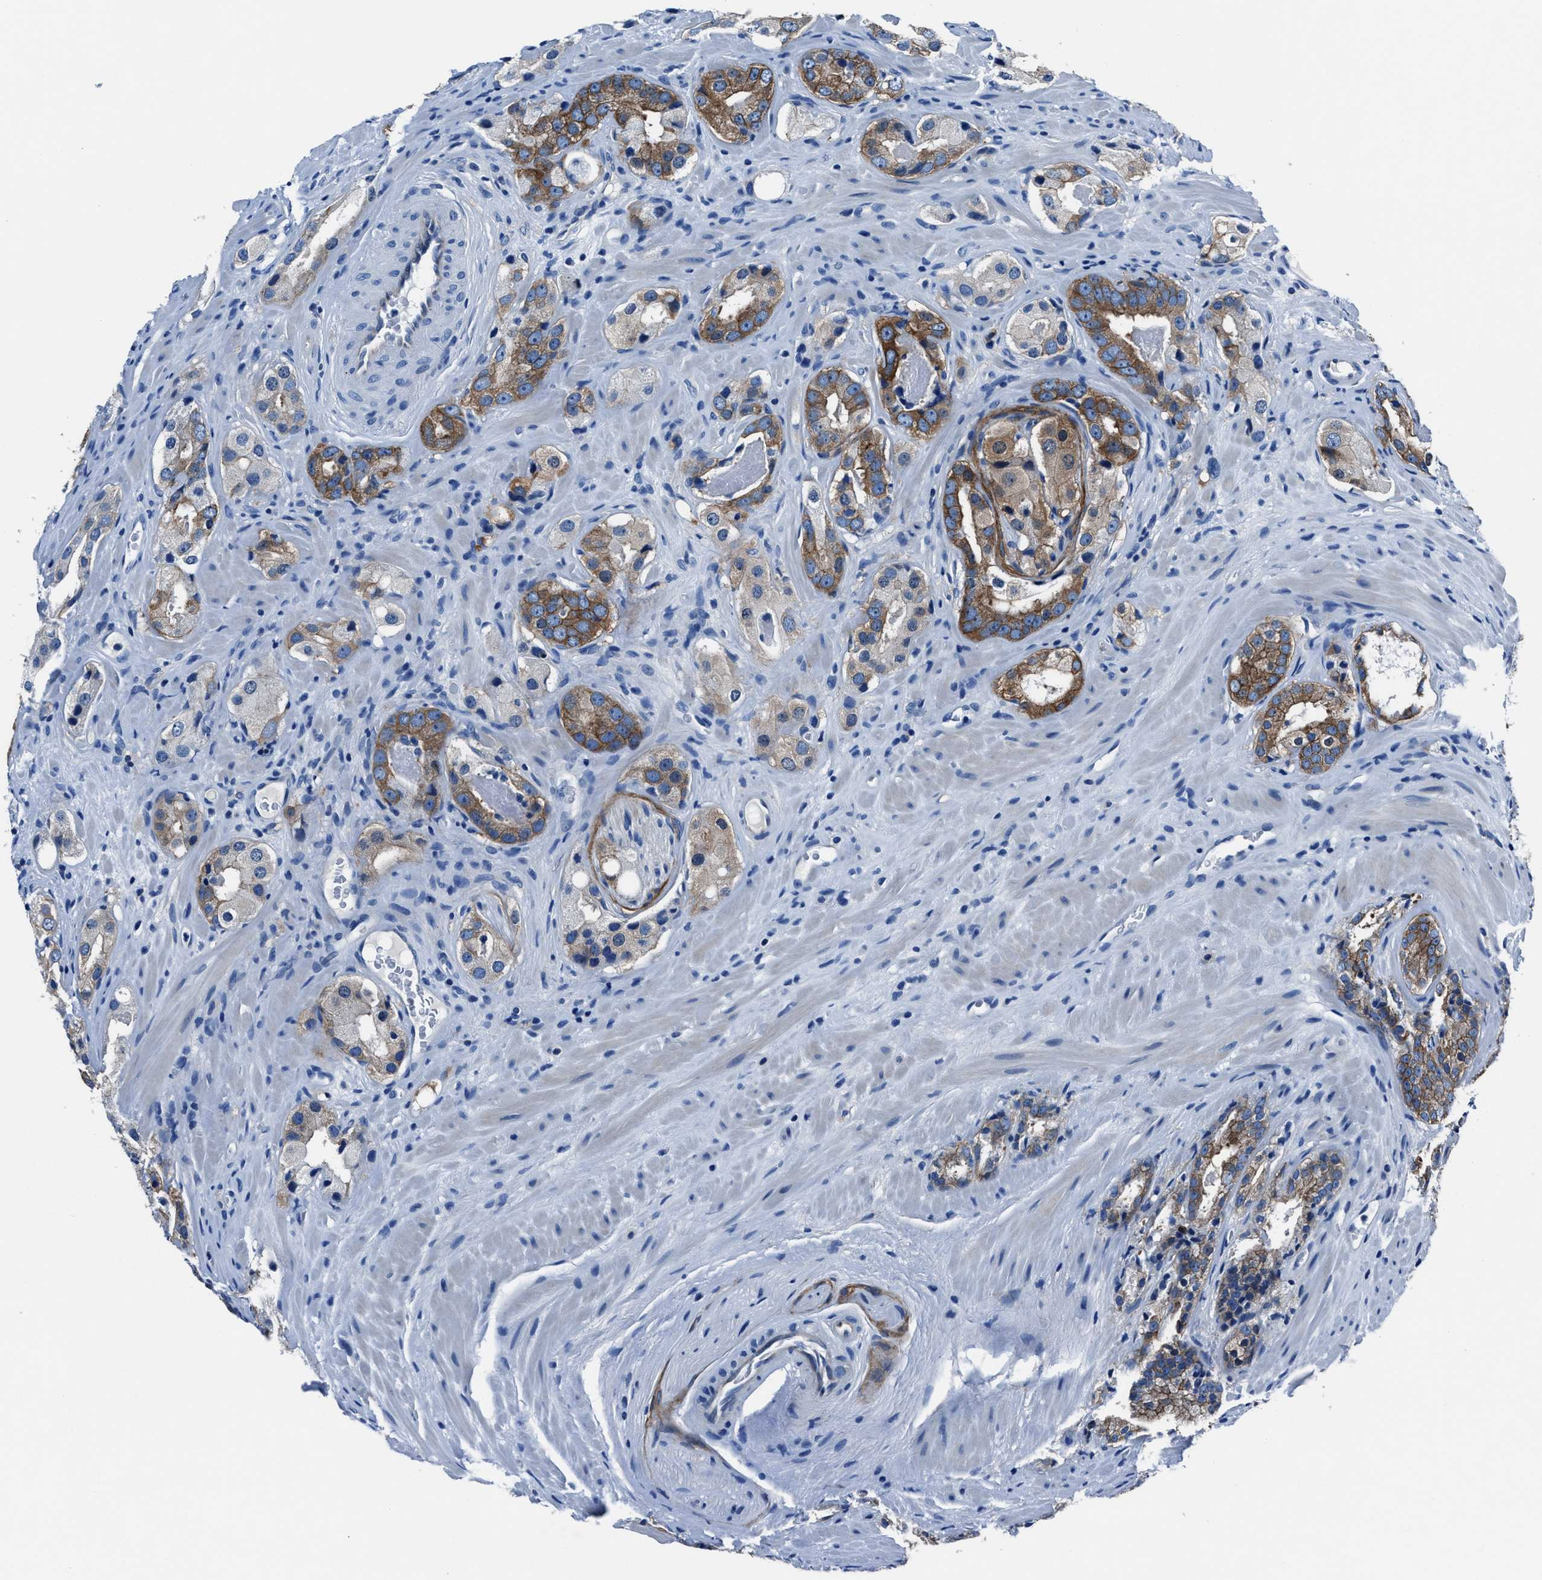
{"staining": {"intensity": "moderate", "quantity": ">75%", "location": "cytoplasmic/membranous"}, "tissue": "prostate cancer", "cell_type": "Tumor cells", "image_type": "cancer", "snomed": [{"axis": "morphology", "description": "Adenocarcinoma, High grade"}, {"axis": "topography", "description": "Prostate"}], "caption": "Immunohistochemical staining of human prostate cancer (adenocarcinoma (high-grade)) demonstrates medium levels of moderate cytoplasmic/membranous protein expression in approximately >75% of tumor cells. (DAB (3,3'-diaminobenzidine) IHC with brightfield microscopy, high magnification).", "gene": "LMO7", "patient": {"sex": "male", "age": 63}}